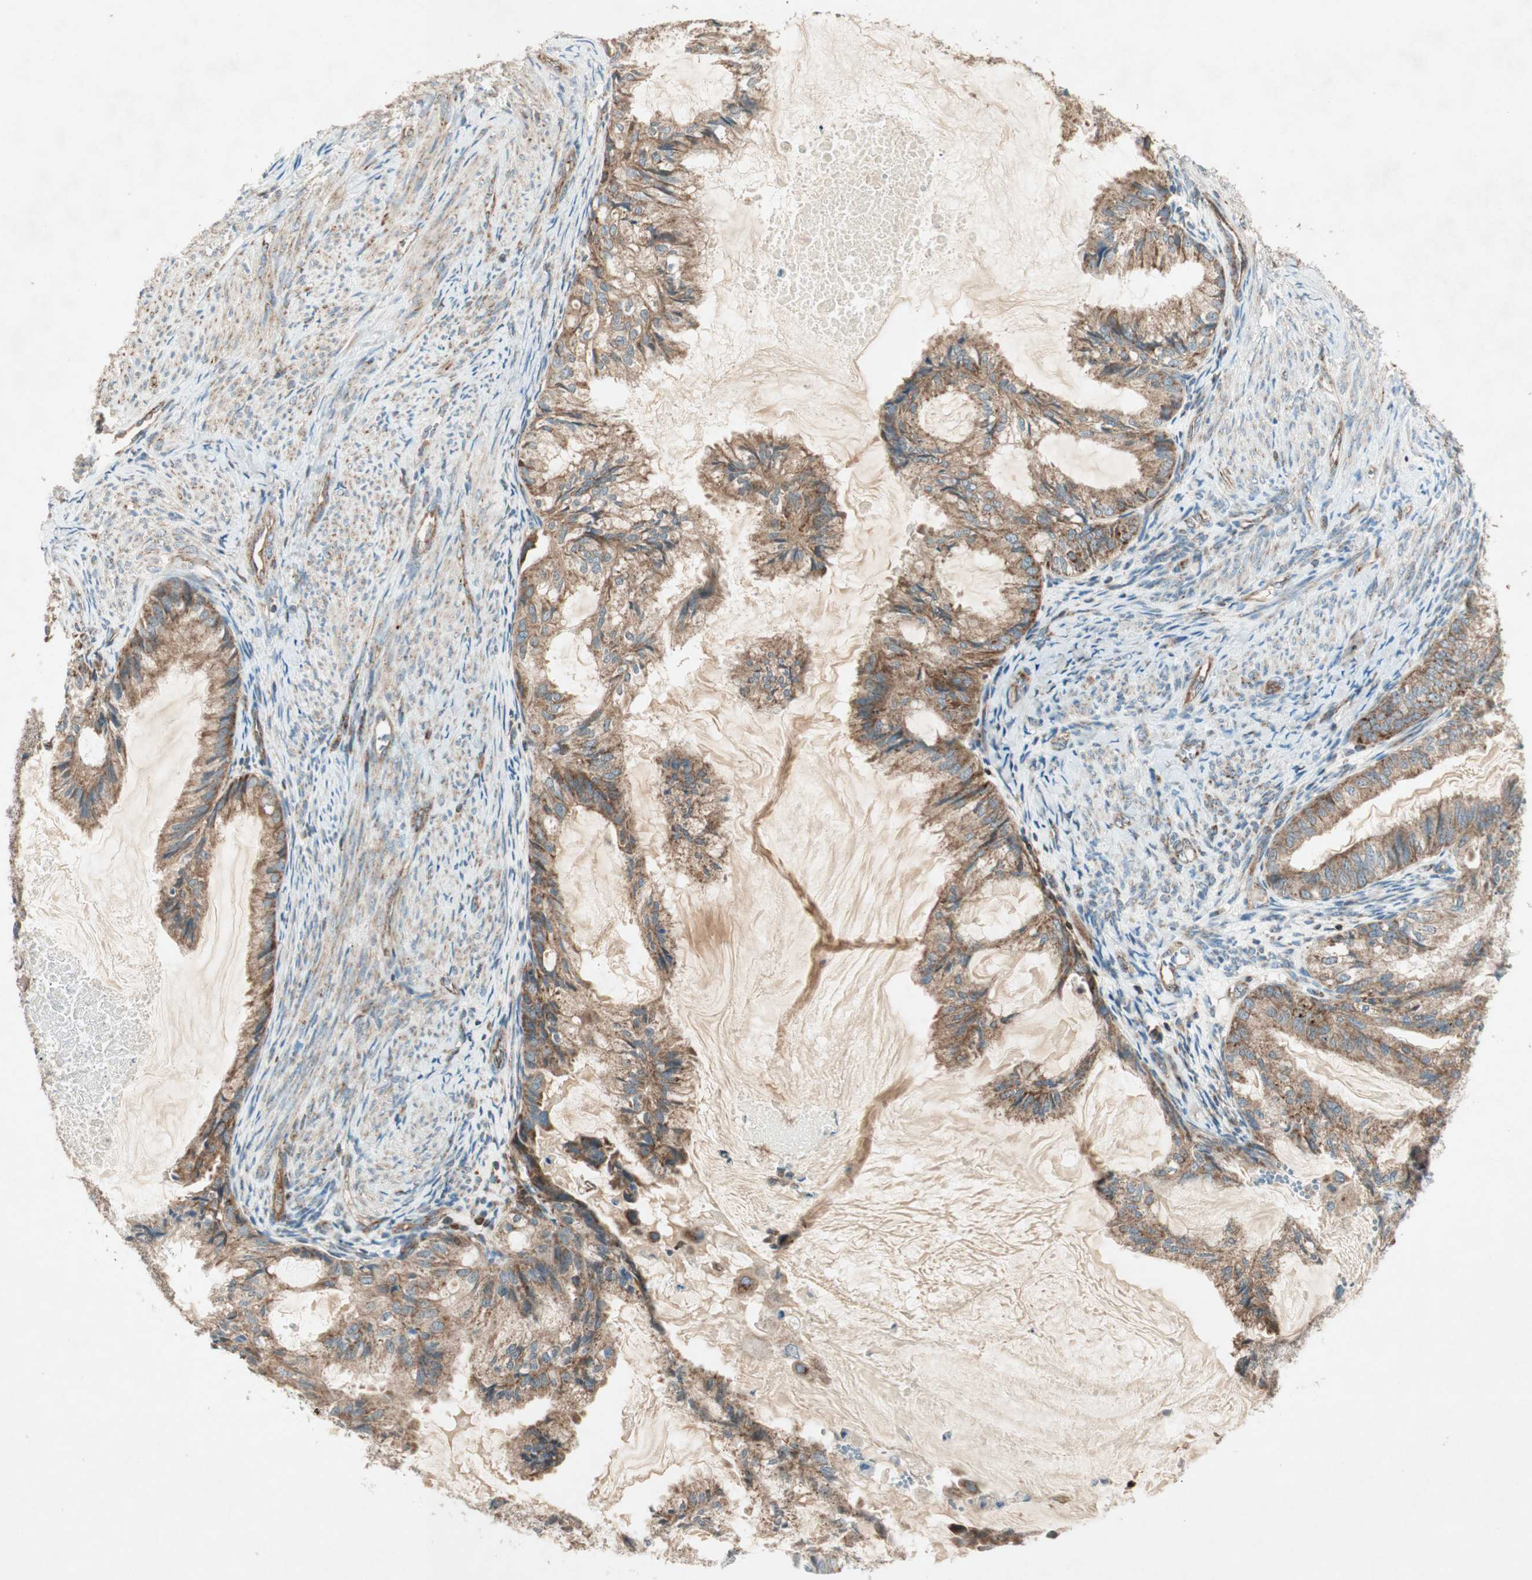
{"staining": {"intensity": "moderate", "quantity": ">75%", "location": "cytoplasmic/membranous"}, "tissue": "cervical cancer", "cell_type": "Tumor cells", "image_type": "cancer", "snomed": [{"axis": "morphology", "description": "Normal tissue, NOS"}, {"axis": "morphology", "description": "Adenocarcinoma, NOS"}, {"axis": "topography", "description": "Cervix"}, {"axis": "topography", "description": "Endometrium"}], "caption": "Immunohistochemical staining of cervical adenocarcinoma displays medium levels of moderate cytoplasmic/membranous protein positivity in about >75% of tumor cells. (IHC, brightfield microscopy, high magnification).", "gene": "CHADL", "patient": {"sex": "female", "age": 86}}